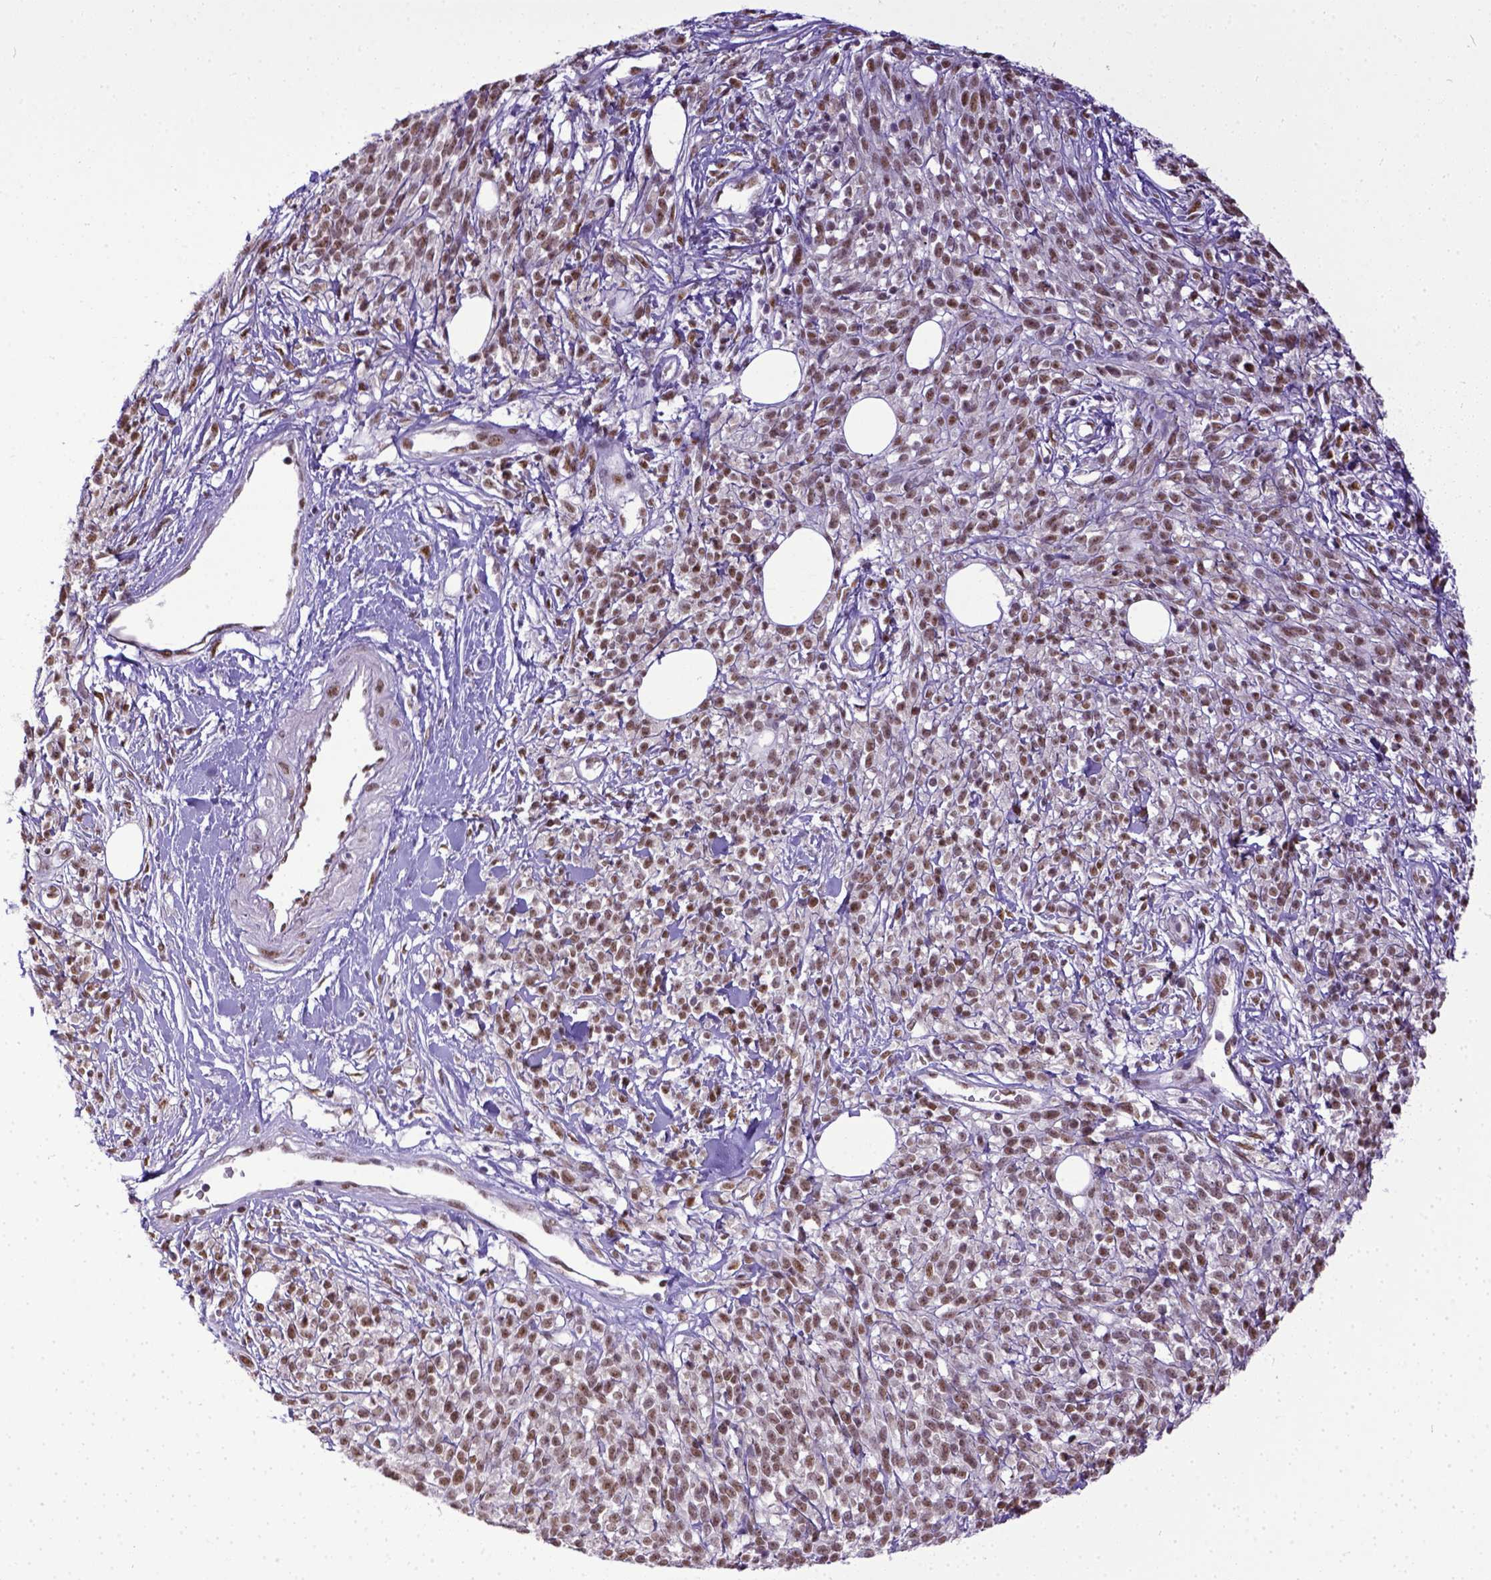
{"staining": {"intensity": "moderate", "quantity": ">75%", "location": "nuclear"}, "tissue": "melanoma", "cell_type": "Tumor cells", "image_type": "cancer", "snomed": [{"axis": "morphology", "description": "Malignant melanoma, NOS"}, {"axis": "topography", "description": "Skin"}, {"axis": "topography", "description": "Skin of trunk"}], "caption": "Moderate nuclear positivity is appreciated in approximately >75% of tumor cells in melanoma.", "gene": "ERCC1", "patient": {"sex": "male", "age": 74}}